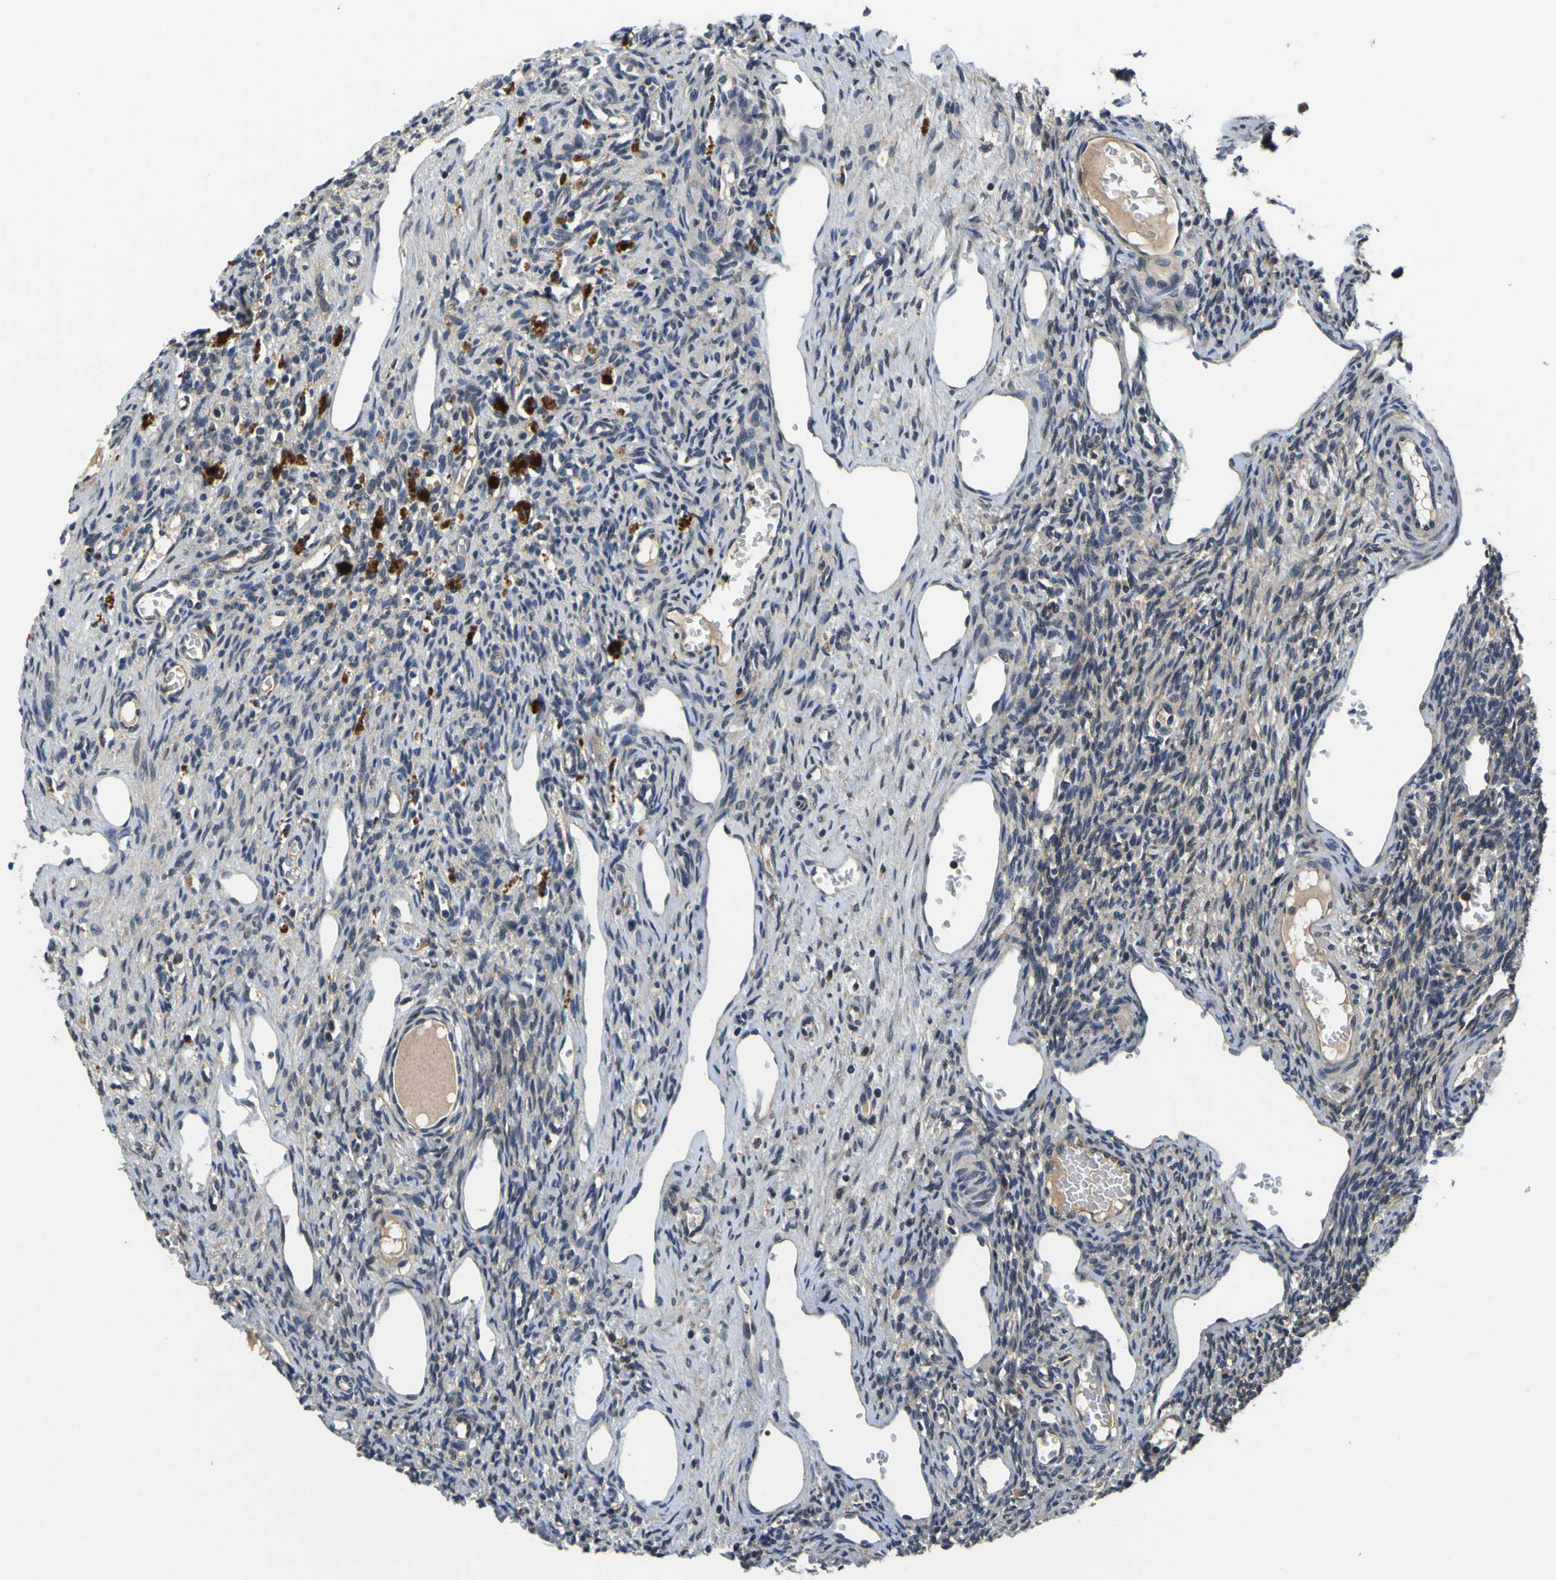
{"staining": {"intensity": "weak", "quantity": "25%-75%", "location": "cytoplasmic/membranous"}, "tissue": "ovary", "cell_type": "Ovarian stroma cells", "image_type": "normal", "snomed": [{"axis": "morphology", "description": "Normal tissue, NOS"}, {"axis": "topography", "description": "Ovary"}], "caption": "IHC of normal human ovary exhibits low levels of weak cytoplasmic/membranous staining in about 25%-75% of ovarian stroma cells.", "gene": "EPHB4", "patient": {"sex": "female", "age": 33}}